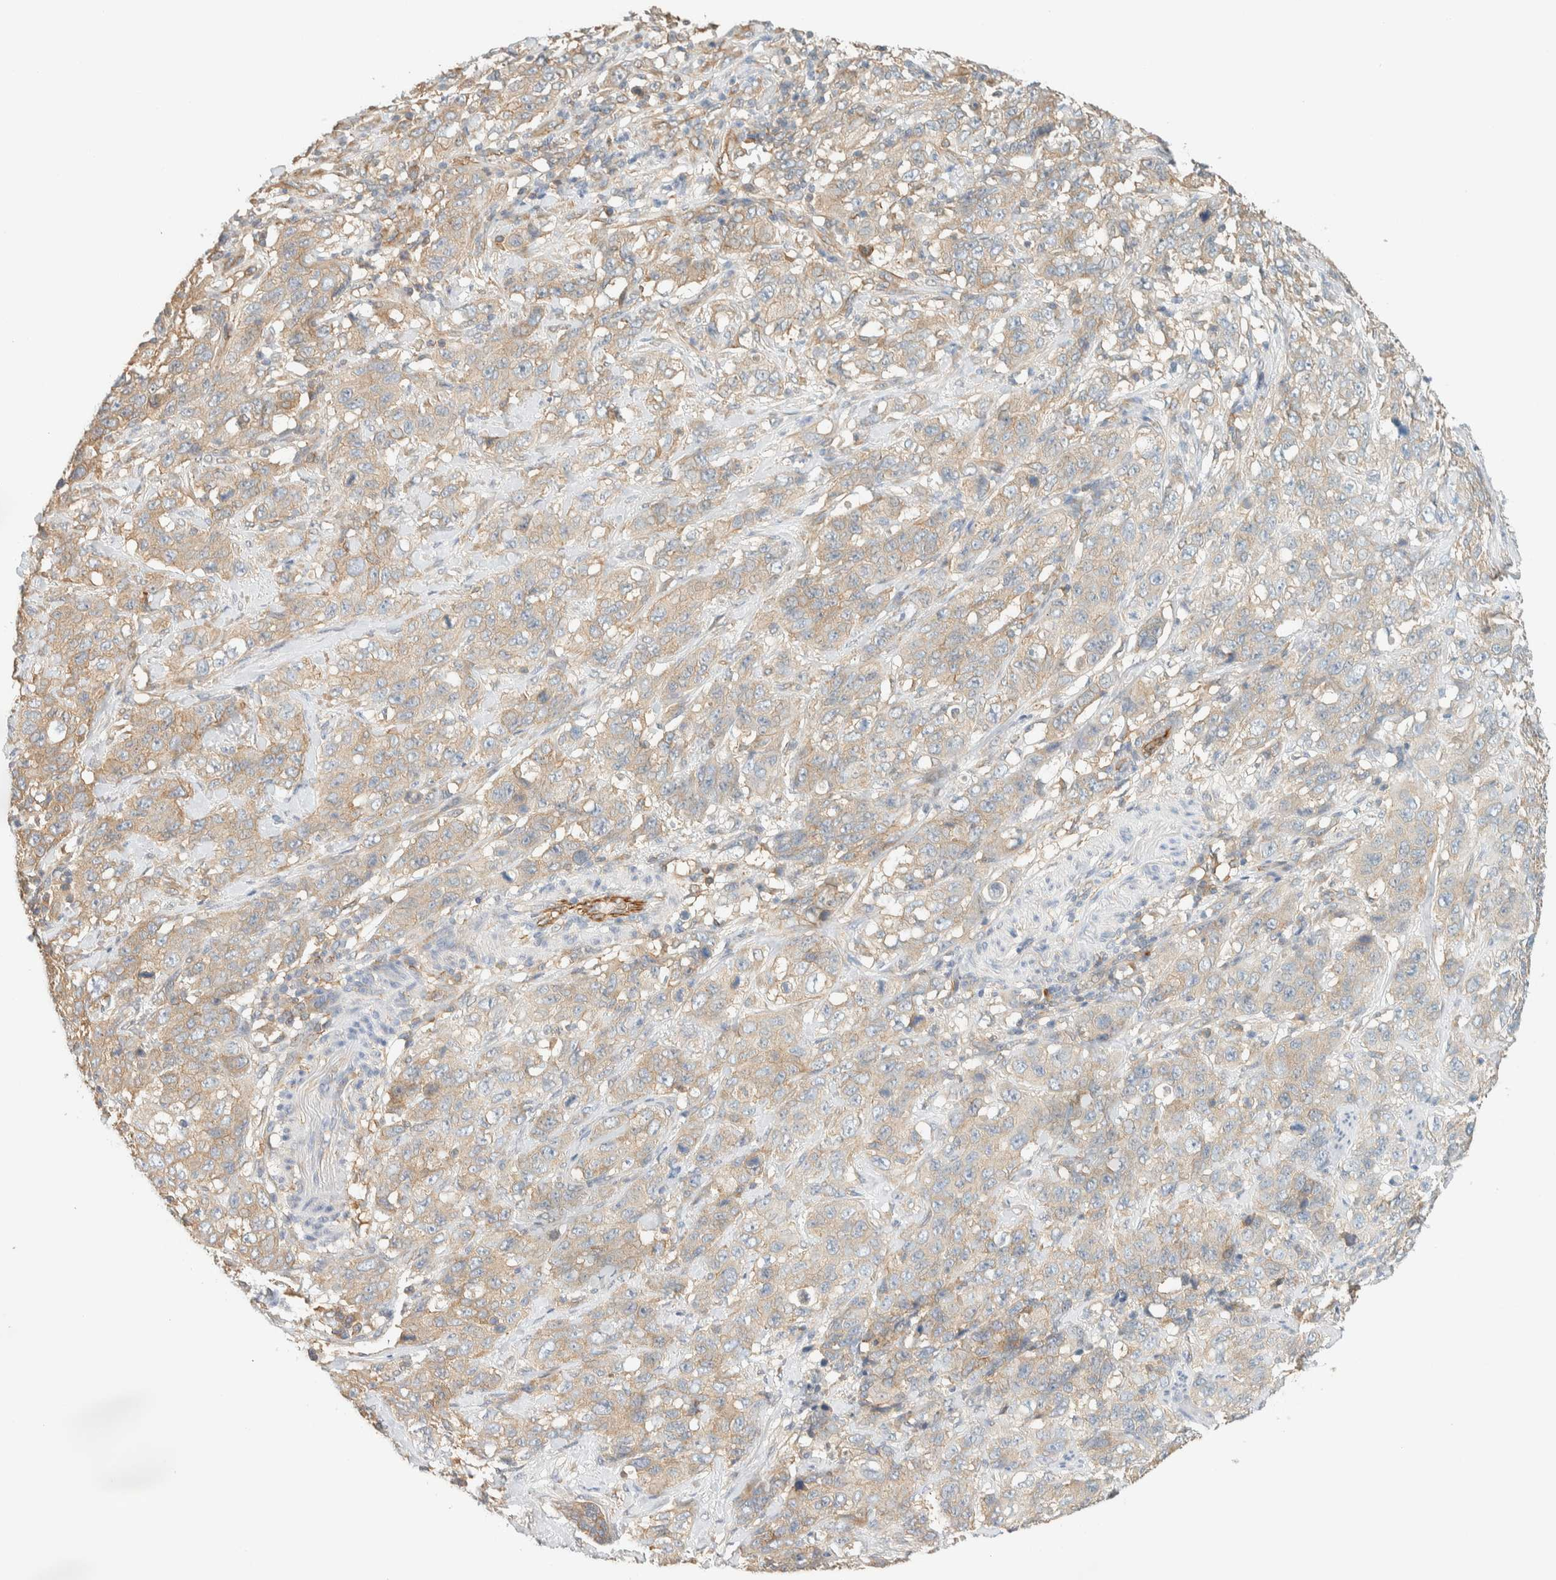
{"staining": {"intensity": "weak", "quantity": "<25%", "location": "cytoplasmic/membranous"}, "tissue": "stomach cancer", "cell_type": "Tumor cells", "image_type": "cancer", "snomed": [{"axis": "morphology", "description": "Adenocarcinoma, NOS"}, {"axis": "topography", "description": "Stomach"}], "caption": "This is an immunohistochemistry photomicrograph of human stomach adenocarcinoma. There is no staining in tumor cells.", "gene": "LIMA1", "patient": {"sex": "male", "age": 48}}